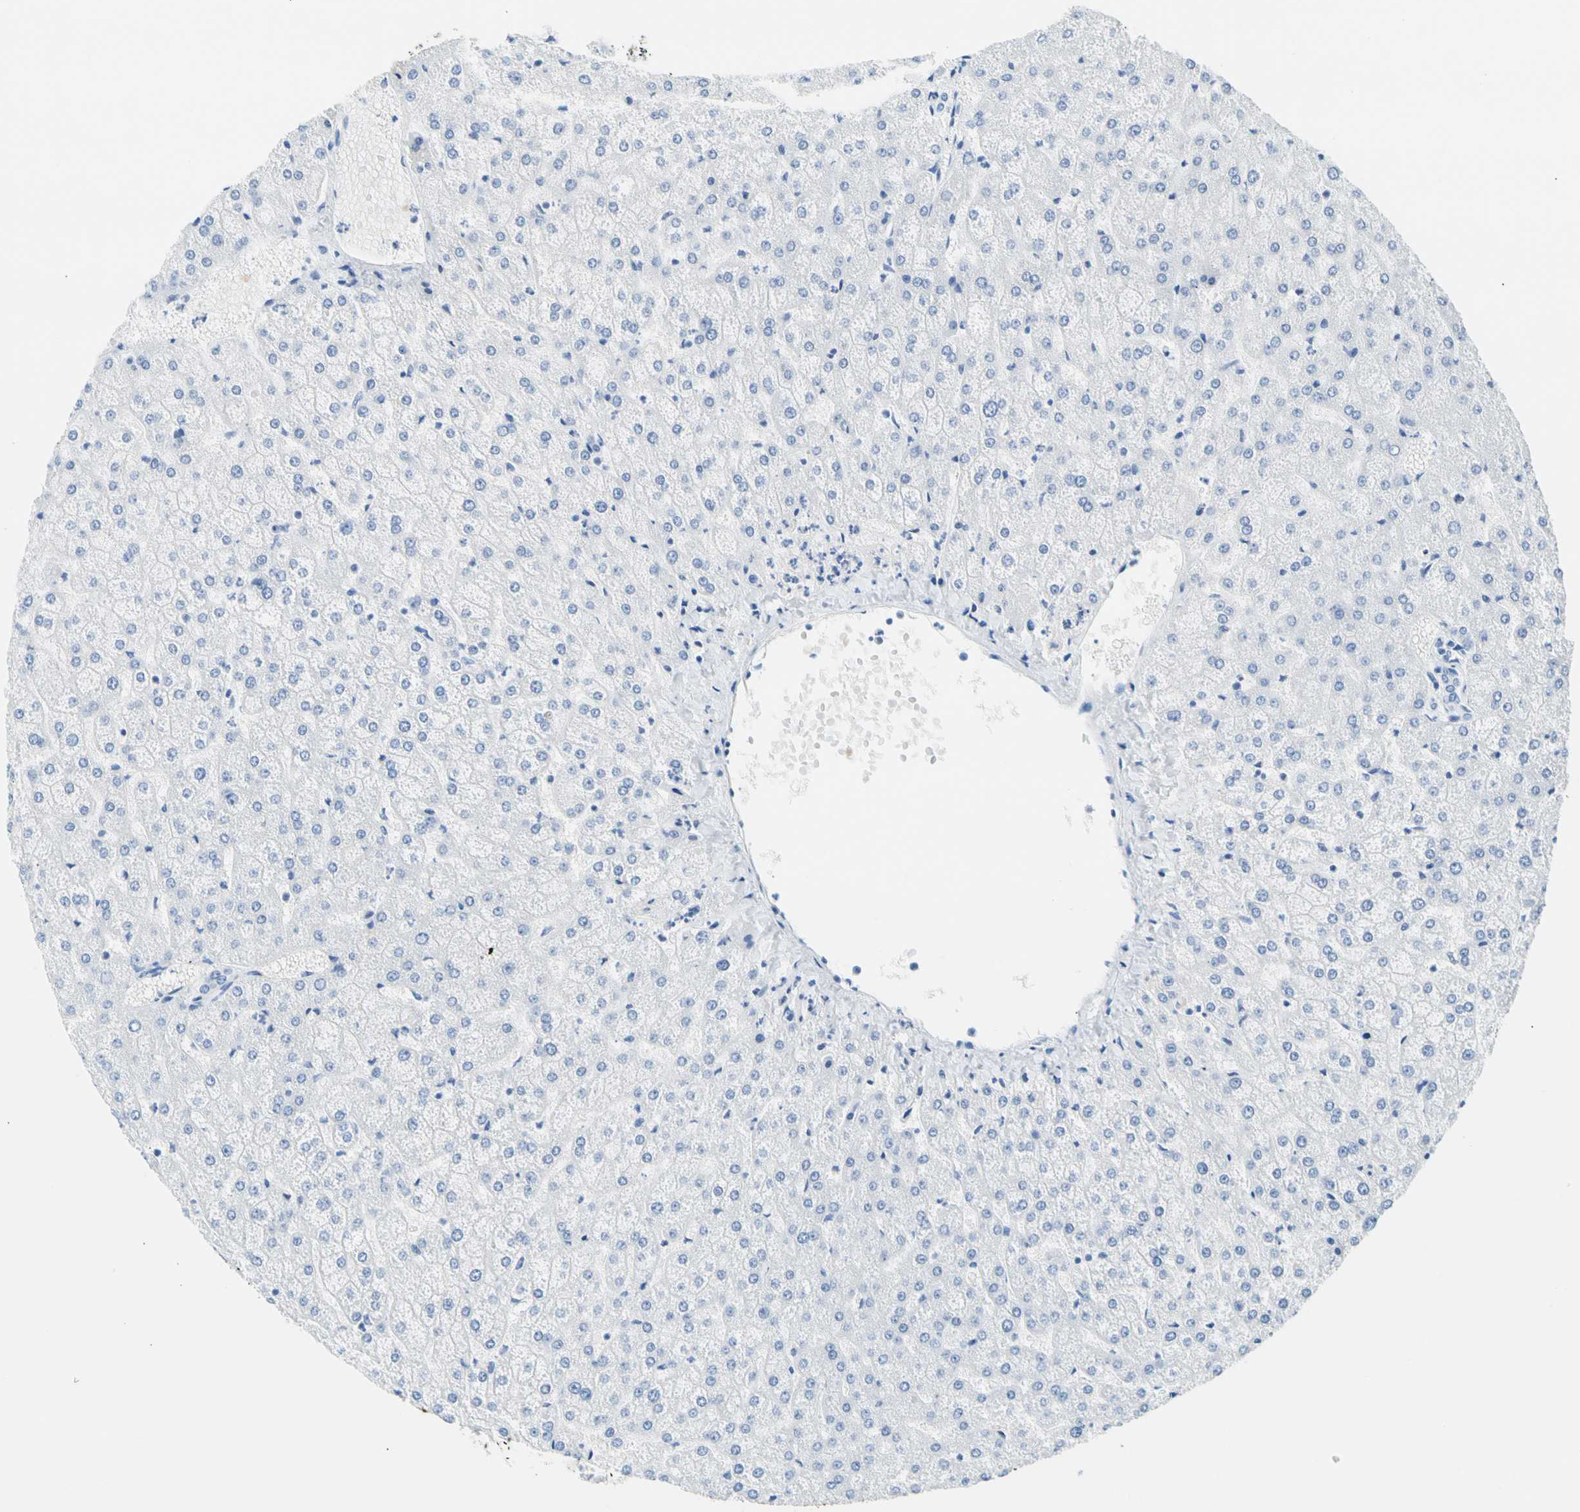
{"staining": {"intensity": "negative", "quantity": "none", "location": "none"}, "tissue": "liver", "cell_type": "Cholangiocytes", "image_type": "normal", "snomed": [{"axis": "morphology", "description": "Normal tissue, NOS"}, {"axis": "topography", "description": "Liver"}], "caption": "IHC of normal liver reveals no positivity in cholangiocytes.", "gene": "CEL", "patient": {"sex": "female", "age": 32}}